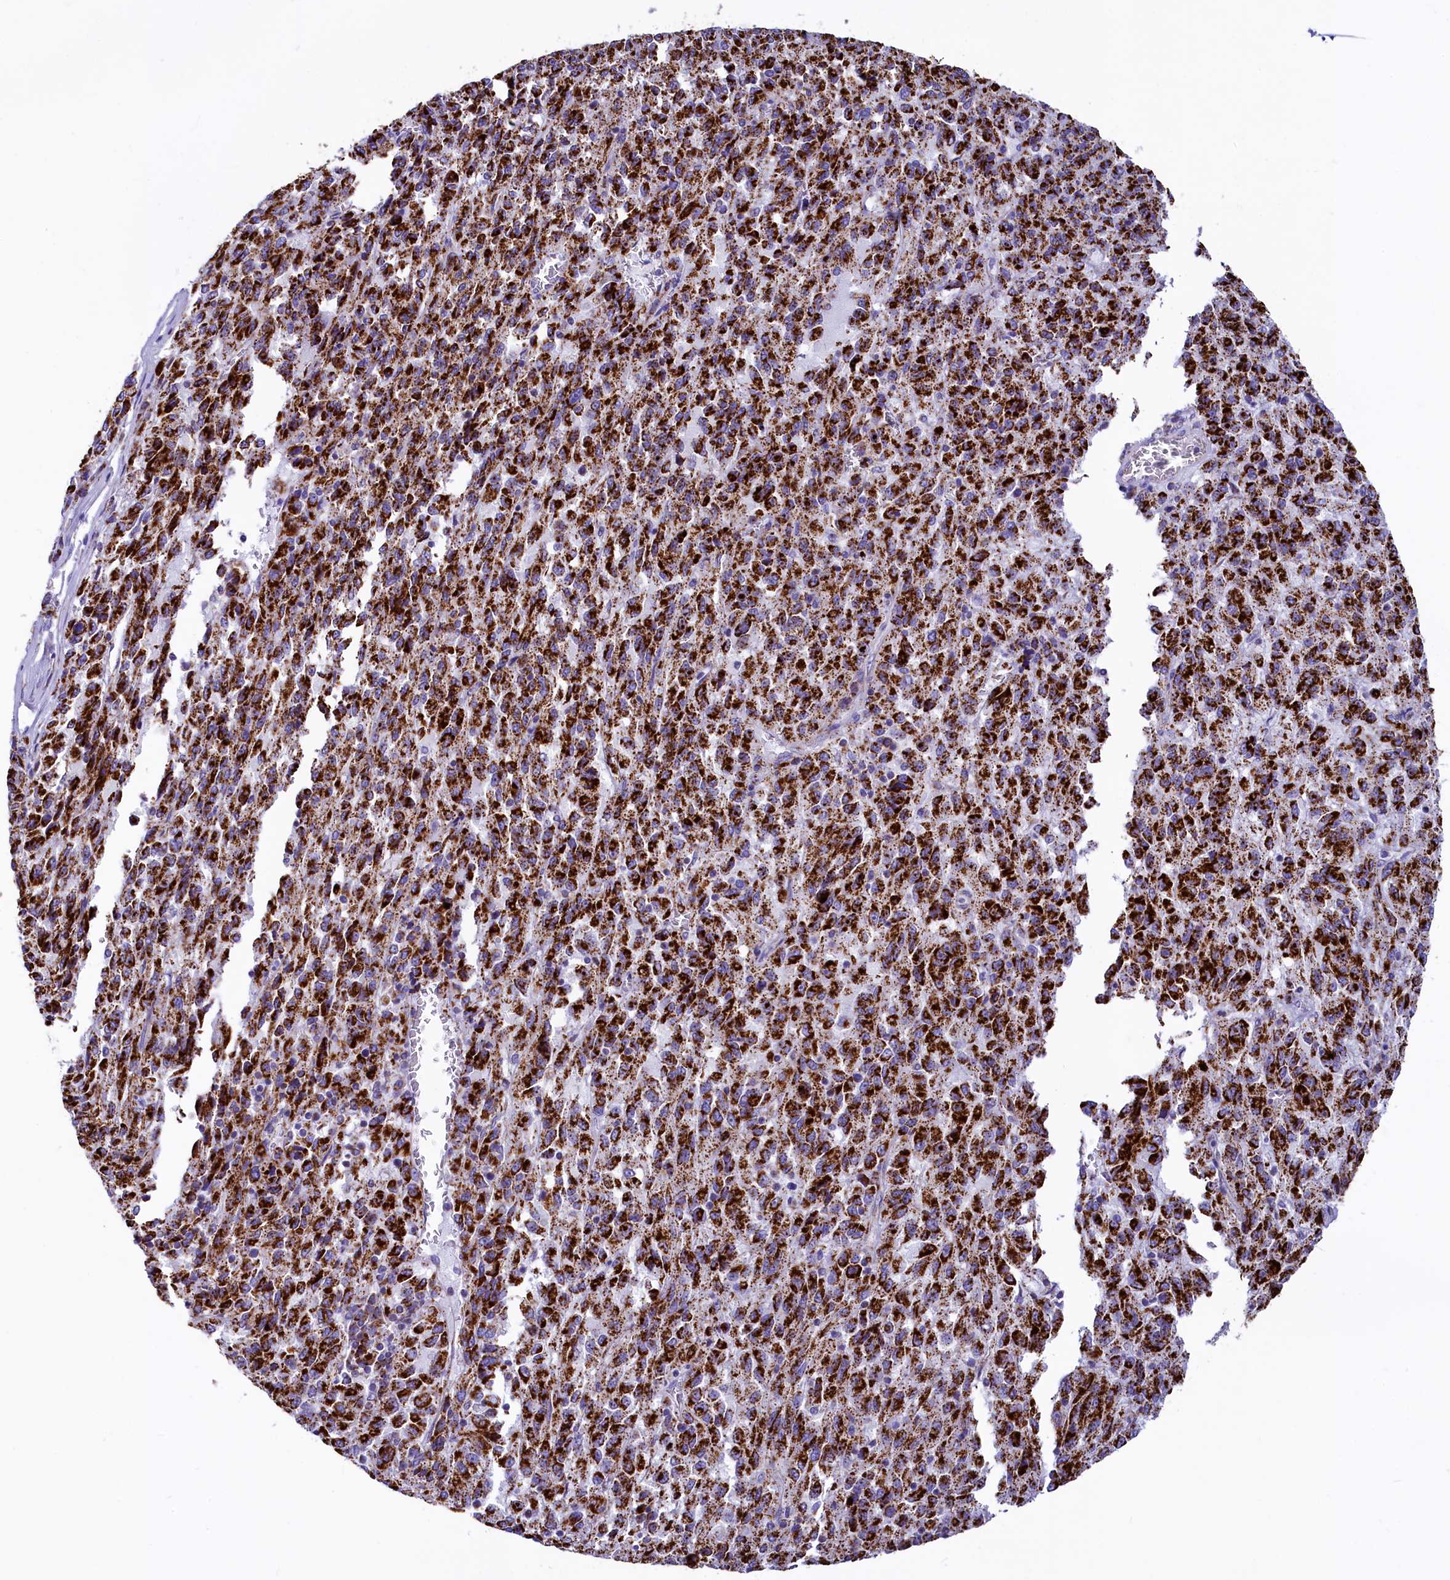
{"staining": {"intensity": "strong", "quantity": ">75%", "location": "cytoplasmic/membranous"}, "tissue": "melanoma", "cell_type": "Tumor cells", "image_type": "cancer", "snomed": [{"axis": "morphology", "description": "Malignant melanoma, Metastatic site"}, {"axis": "topography", "description": "Lung"}], "caption": "IHC histopathology image of neoplastic tissue: malignant melanoma (metastatic site) stained using IHC exhibits high levels of strong protein expression localized specifically in the cytoplasmic/membranous of tumor cells, appearing as a cytoplasmic/membranous brown color.", "gene": "IDH3A", "patient": {"sex": "male", "age": 64}}